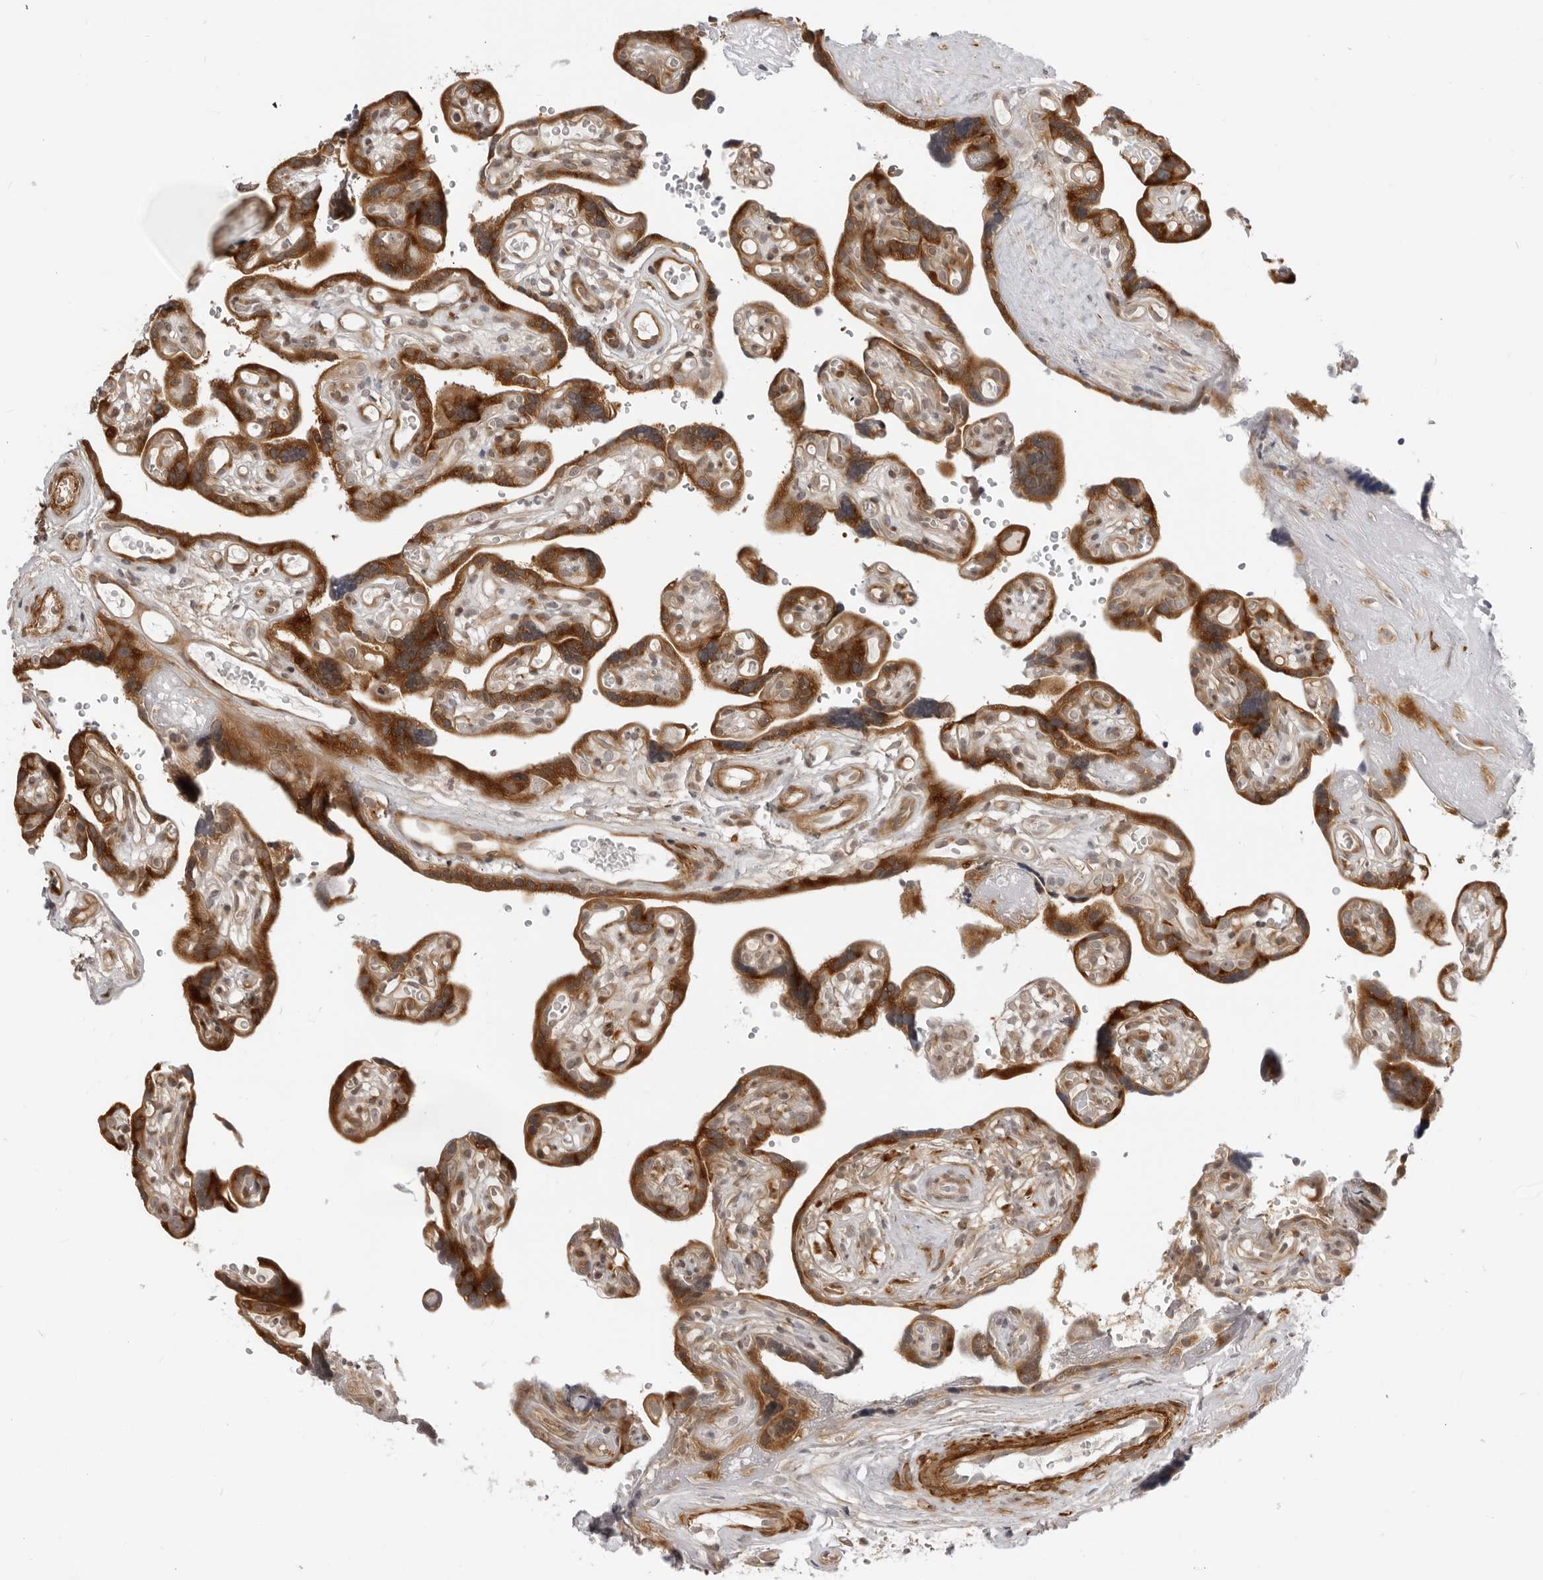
{"staining": {"intensity": "moderate", "quantity": ">75%", "location": "cytoplasmic/membranous"}, "tissue": "placenta", "cell_type": "Decidual cells", "image_type": "normal", "snomed": [{"axis": "morphology", "description": "Normal tissue, NOS"}, {"axis": "topography", "description": "Placenta"}], "caption": "Immunohistochemistry (DAB (3,3'-diaminobenzidine)) staining of benign human placenta shows moderate cytoplasmic/membranous protein staining in approximately >75% of decidual cells. (IHC, brightfield microscopy, high magnification).", "gene": "SRGAP2", "patient": {"sex": "female", "age": 30}}